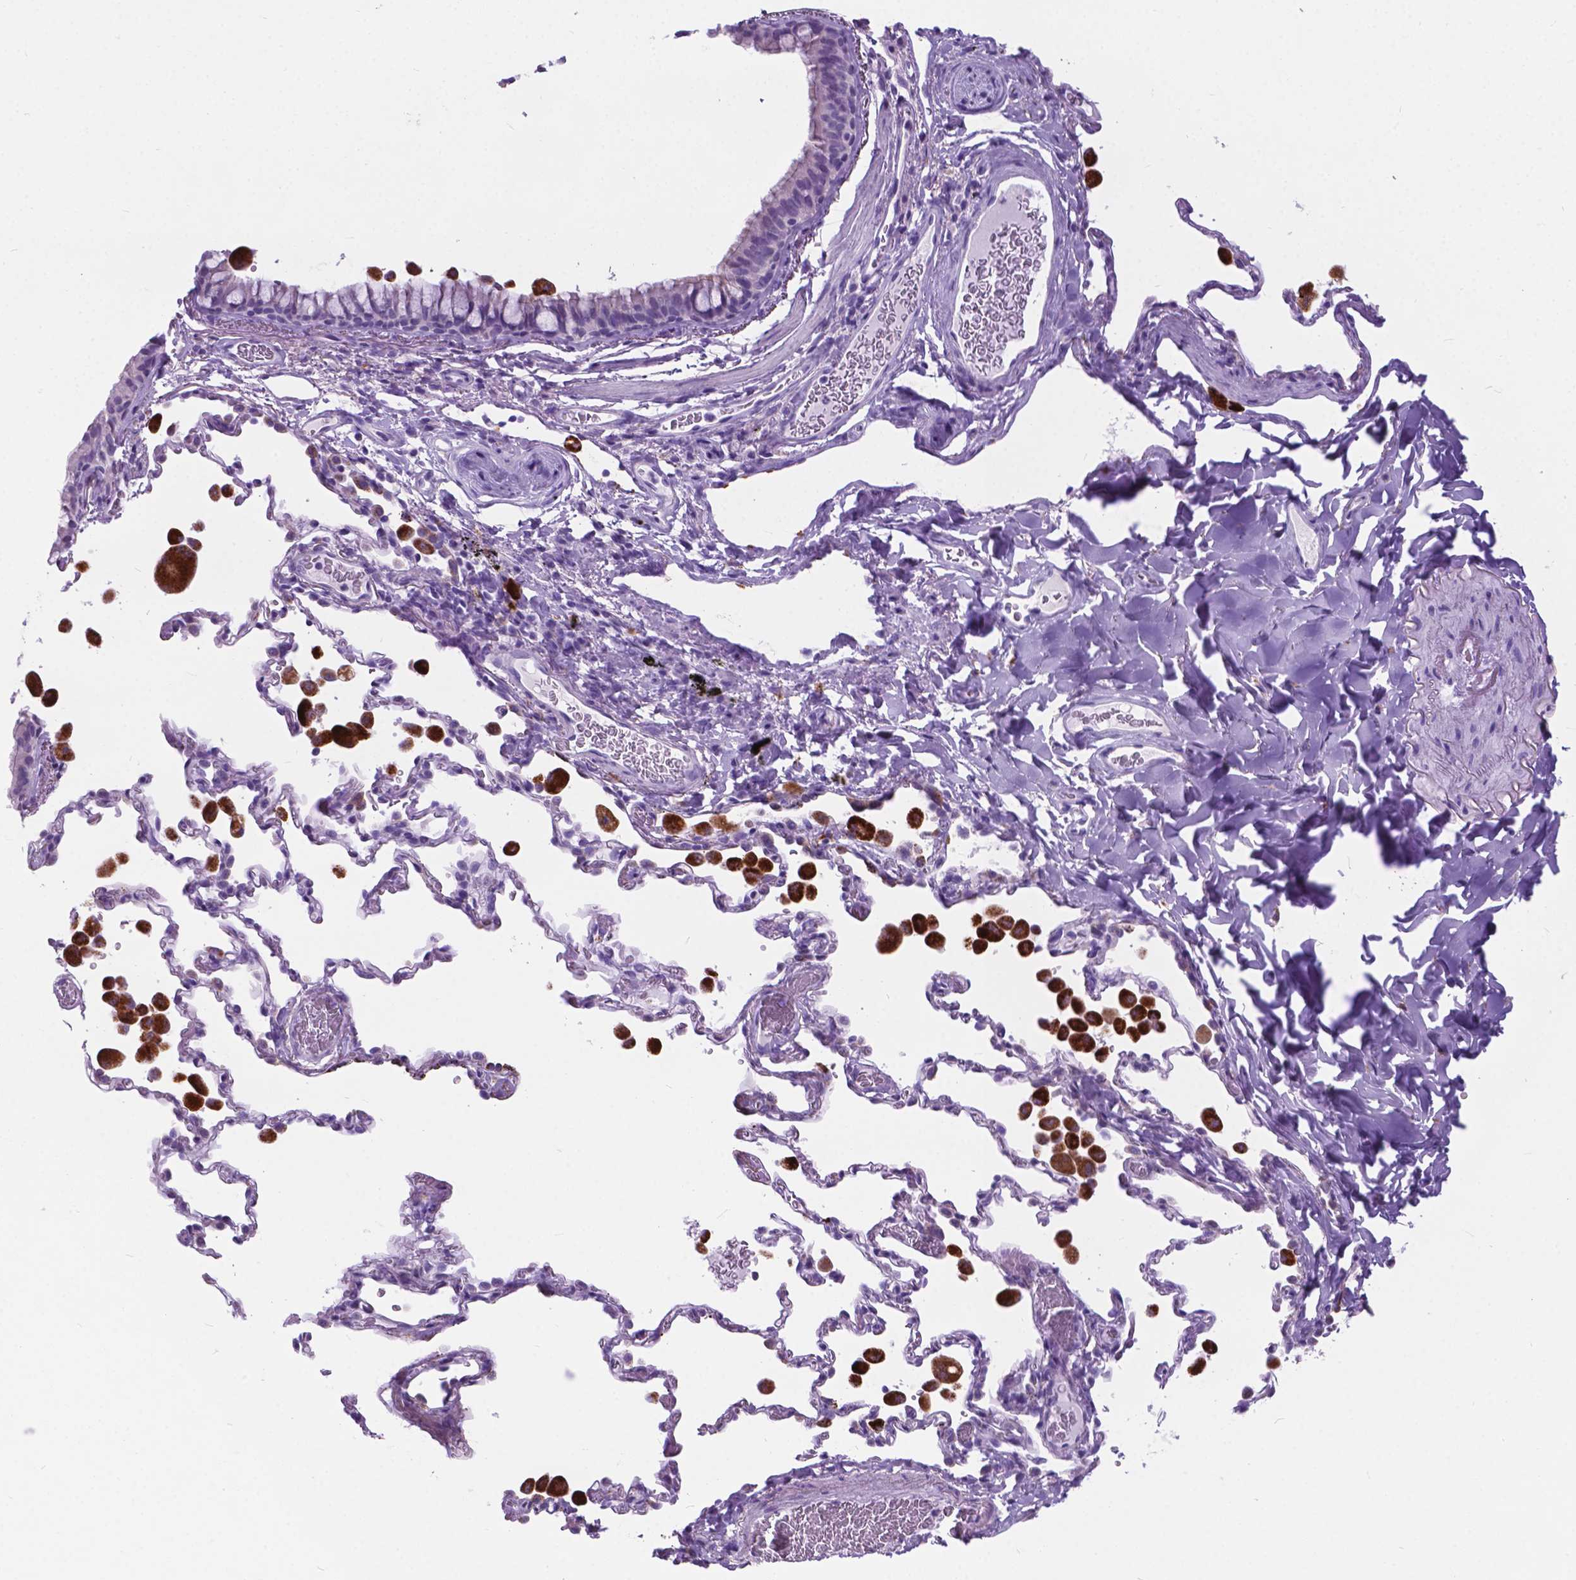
{"staining": {"intensity": "negative", "quantity": "none", "location": "none"}, "tissue": "bronchus", "cell_type": "Respiratory epithelial cells", "image_type": "normal", "snomed": [{"axis": "morphology", "description": "Normal tissue, NOS"}, {"axis": "topography", "description": "Bronchus"}, {"axis": "topography", "description": "Lung"}], "caption": "IHC photomicrograph of unremarkable human bronchus stained for a protein (brown), which reveals no expression in respiratory epithelial cells.", "gene": "ARMS2", "patient": {"sex": "male", "age": 54}}